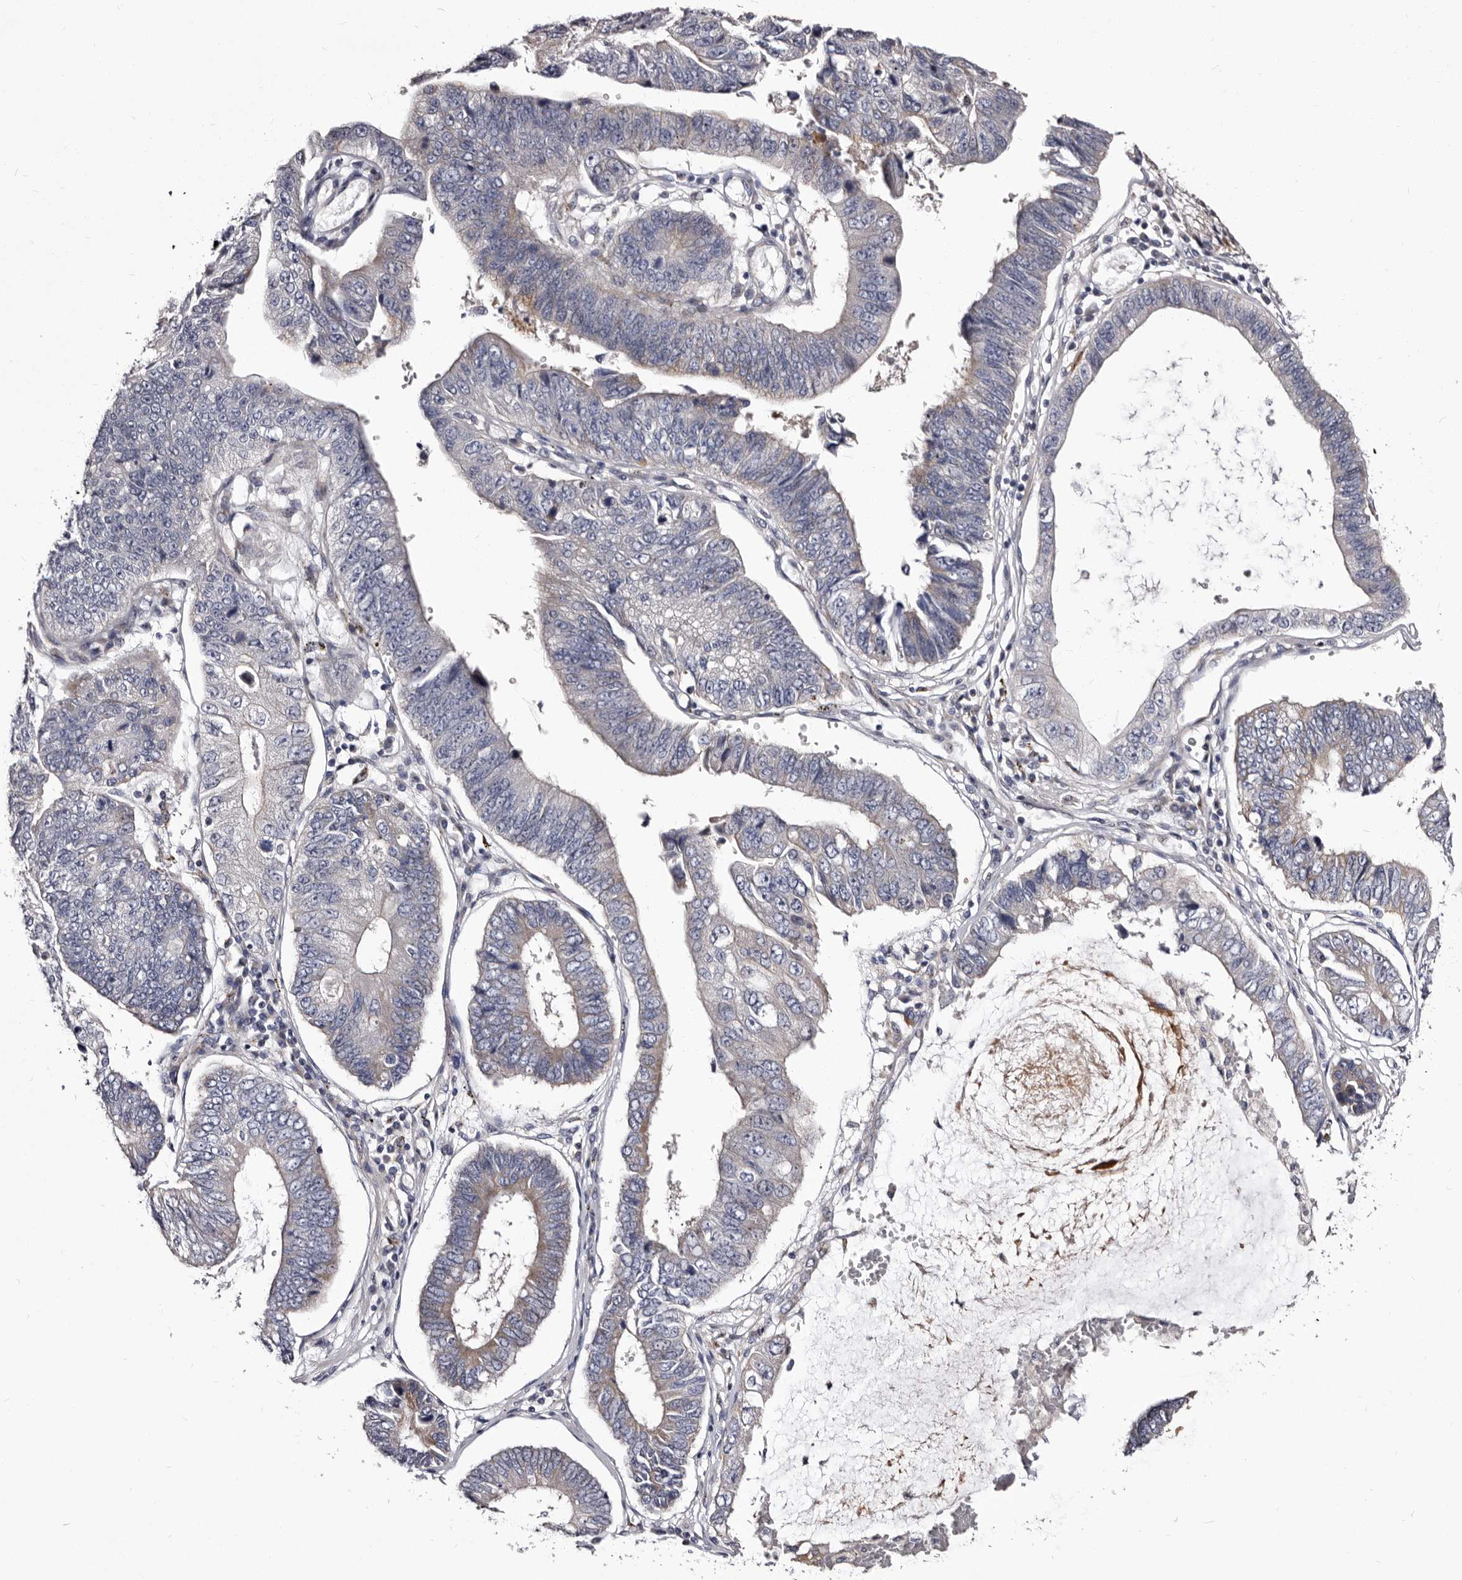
{"staining": {"intensity": "negative", "quantity": "none", "location": "none"}, "tissue": "stomach cancer", "cell_type": "Tumor cells", "image_type": "cancer", "snomed": [{"axis": "morphology", "description": "Adenocarcinoma, NOS"}, {"axis": "topography", "description": "Stomach"}], "caption": "DAB immunohistochemical staining of stomach adenocarcinoma reveals no significant expression in tumor cells. The staining was performed using DAB (3,3'-diaminobenzidine) to visualize the protein expression in brown, while the nuclei were stained in blue with hematoxylin (Magnification: 20x).", "gene": "AUNIP", "patient": {"sex": "male", "age": 59}}